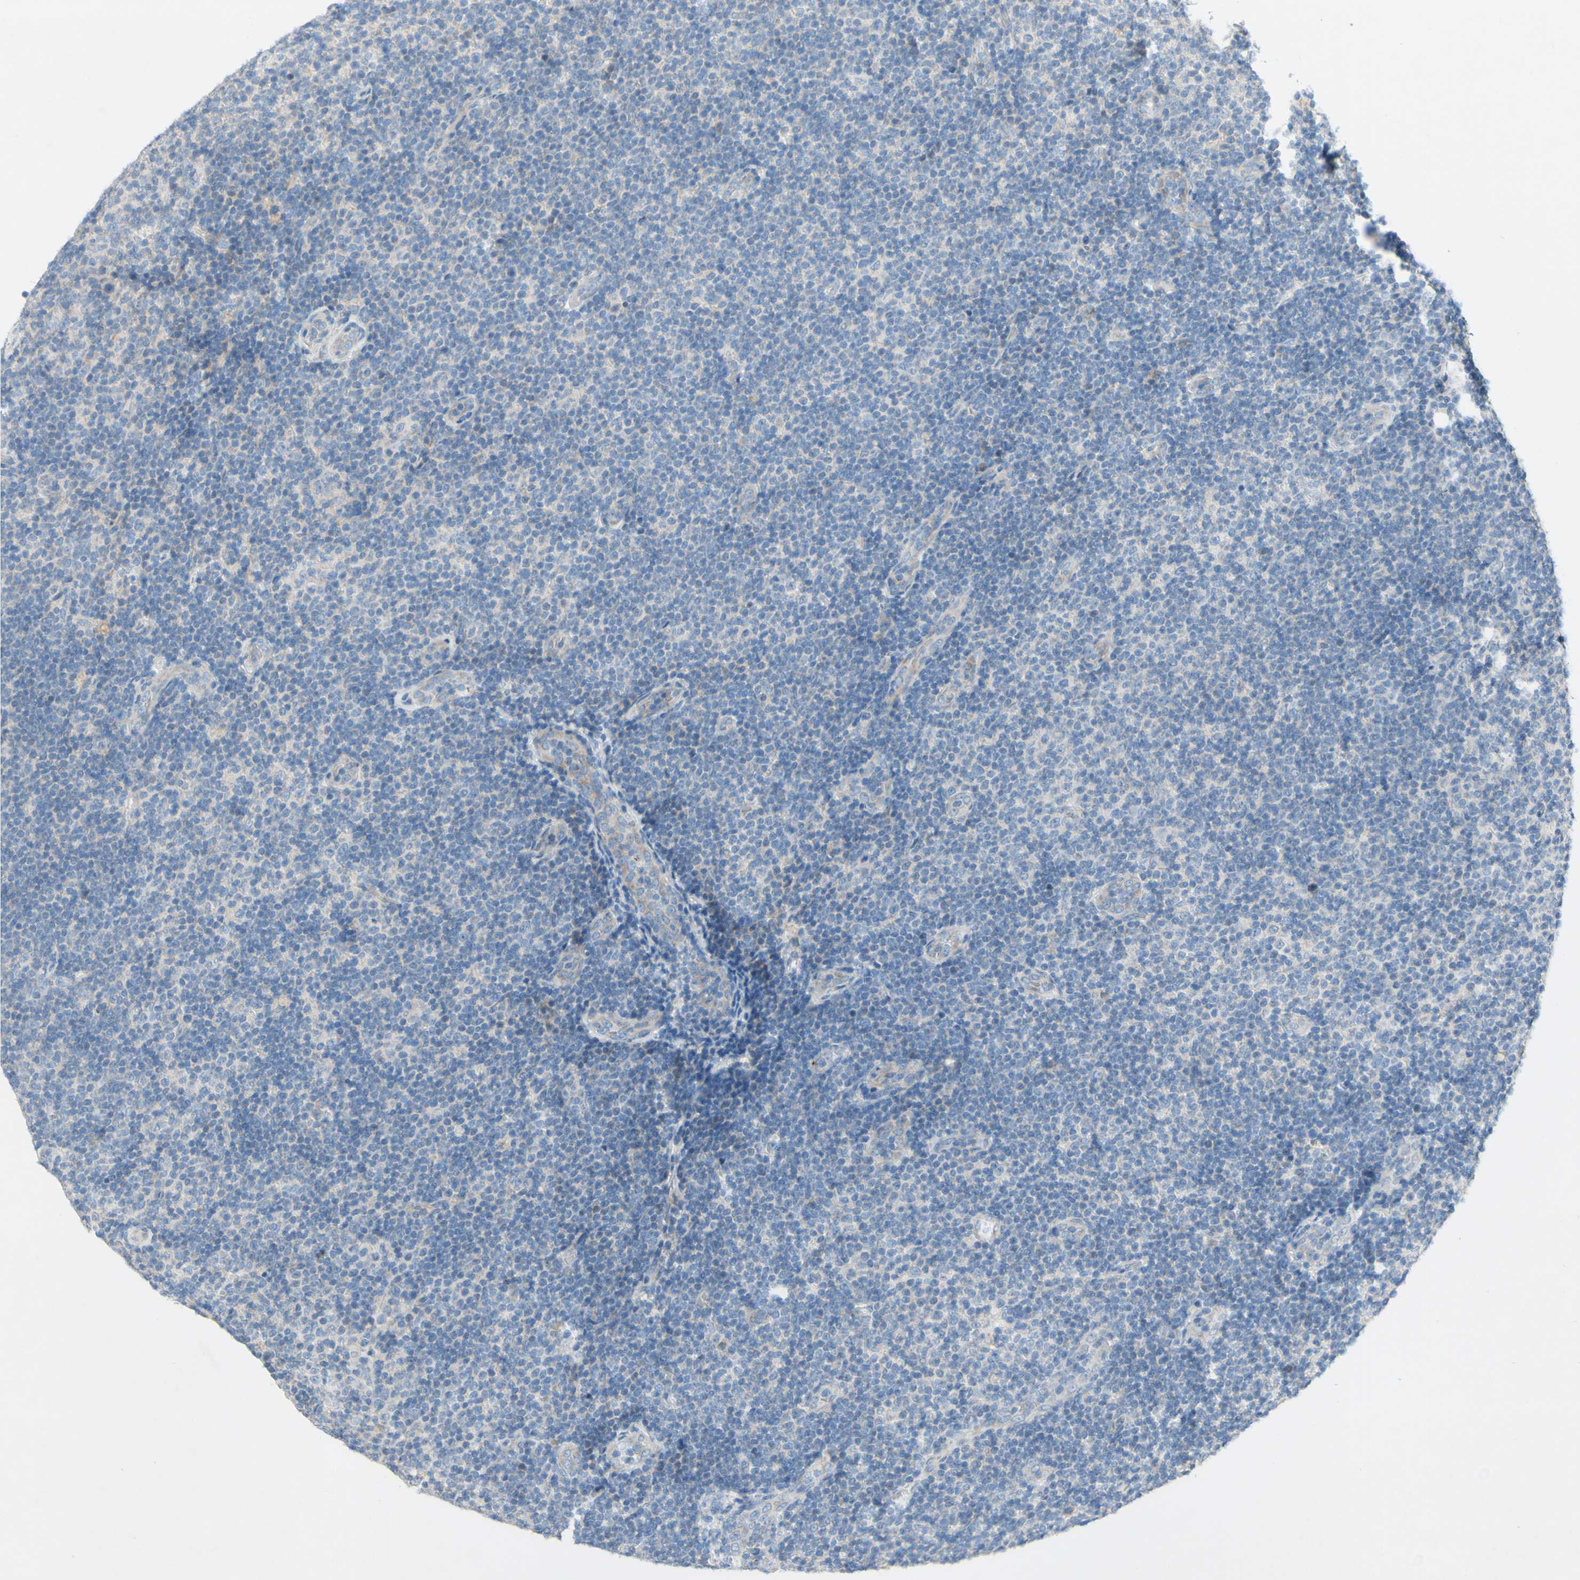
{"staining": {"intensity": "negative", "quantity": "none", "location": "none"}, "tissue": "lymphoma", "cell_type": "Tumor cells", "image_type": "cancer", "snomed": [{"axis": "morphology", "description": "Malignant lymphoma, non-Hodgkin's type, Low grade"}, {"axis": "topography", "description": "Lymph node"}], "caption": "An IHC photomicrograph of malignant lymphoma, non-Hodgkin's type (low-grade) is shown. There is no staining in tumor cells of malignant lymphoma, non-Hodgkin's type (low-grade).", "gene": "ACADL", "patient": {"sex": "male", "age": 83}}